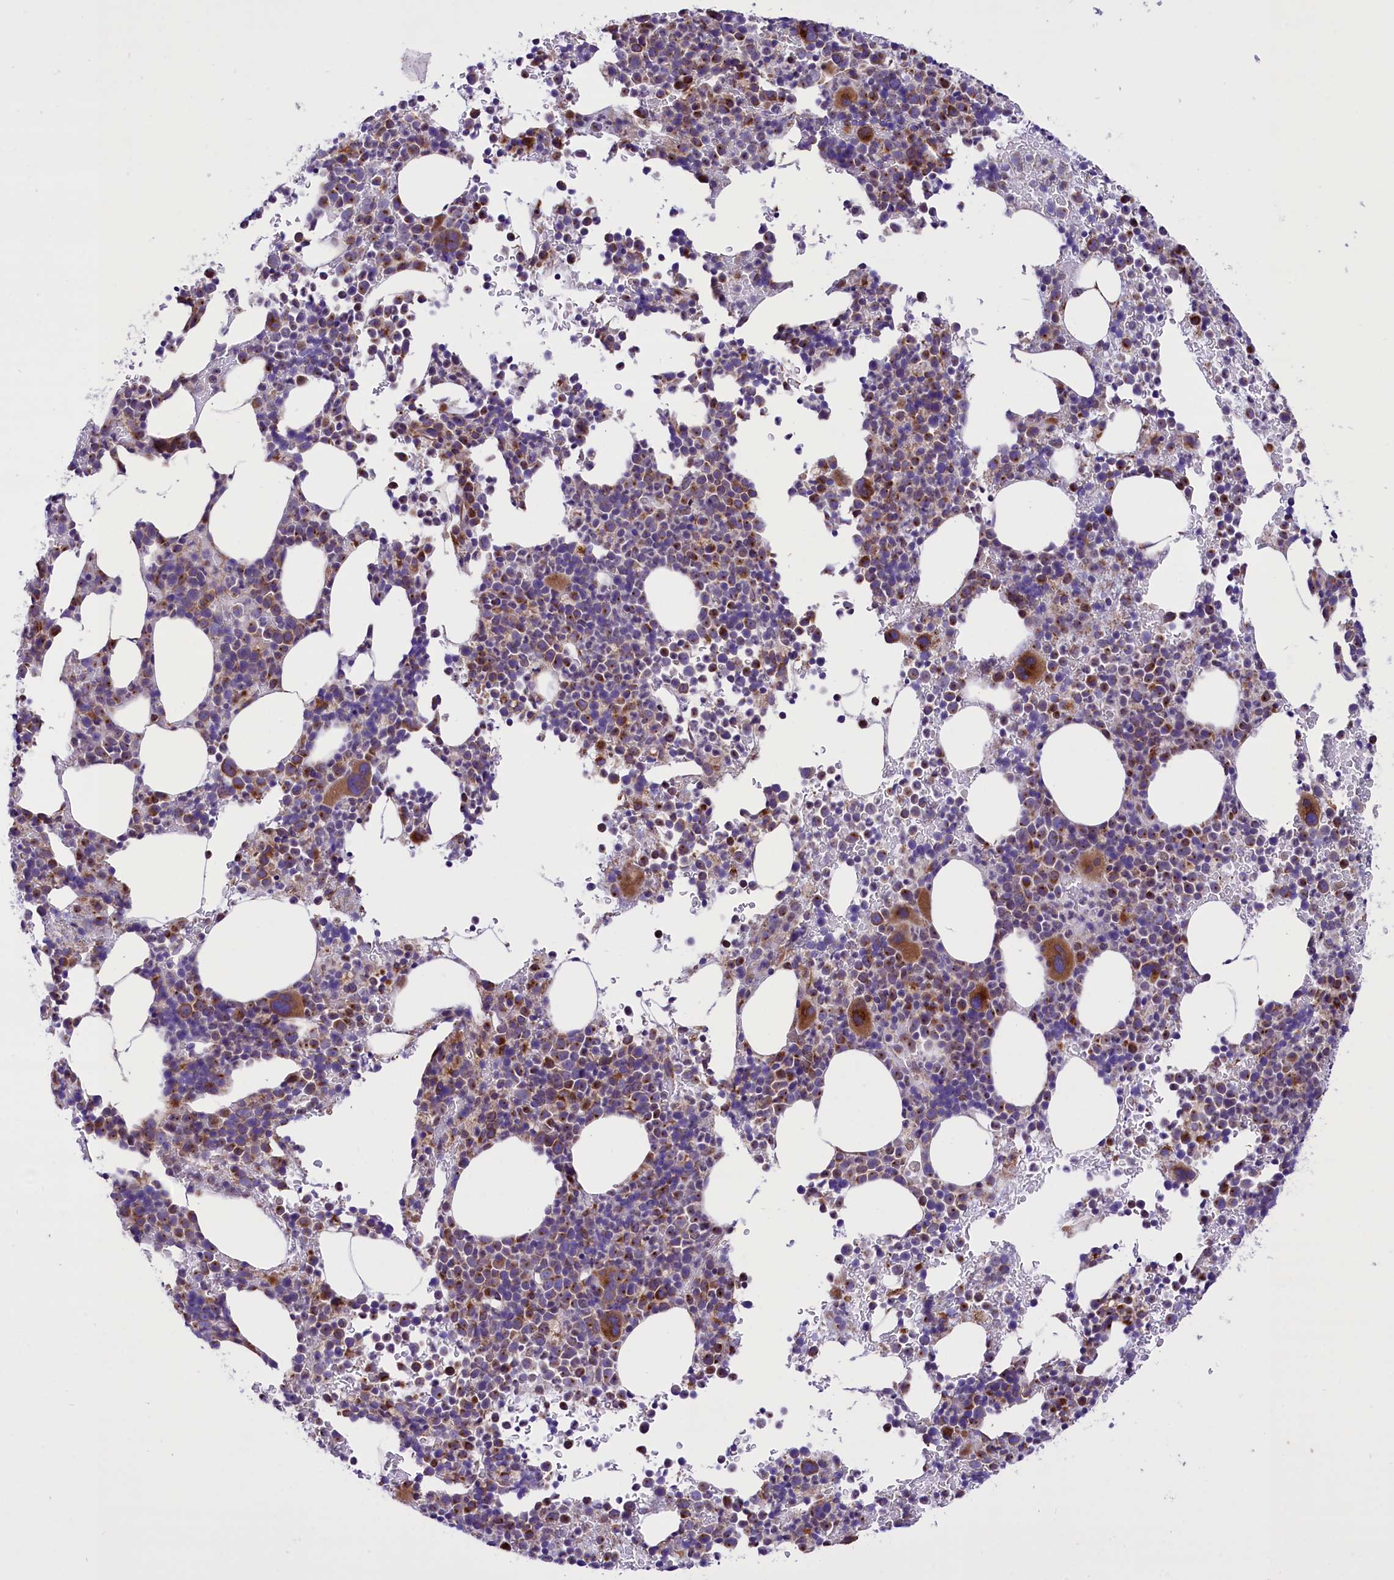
{"staining": {"intensity": "moderate", "quantity": "25%-75%", "location": "cytoplasmic/membranous"}, "tissue": "bone marrow", "cell_type": "Hematopoietic cells", "image_type": "normal", "snomed": [{"axis": "morphology", "description": "Normal tissue, NOS"}, {"axis": "topography", "description": "Bone marrow"}], "caption": "Protein positivity by immunohistochemistry reveals moderate cytoplasmic/membranous expression in about 25%-75% of hematopoietic cells in normal bone marrow.", "gene": "PTPRU", "patient": {"sex": "female", "age": 82}}